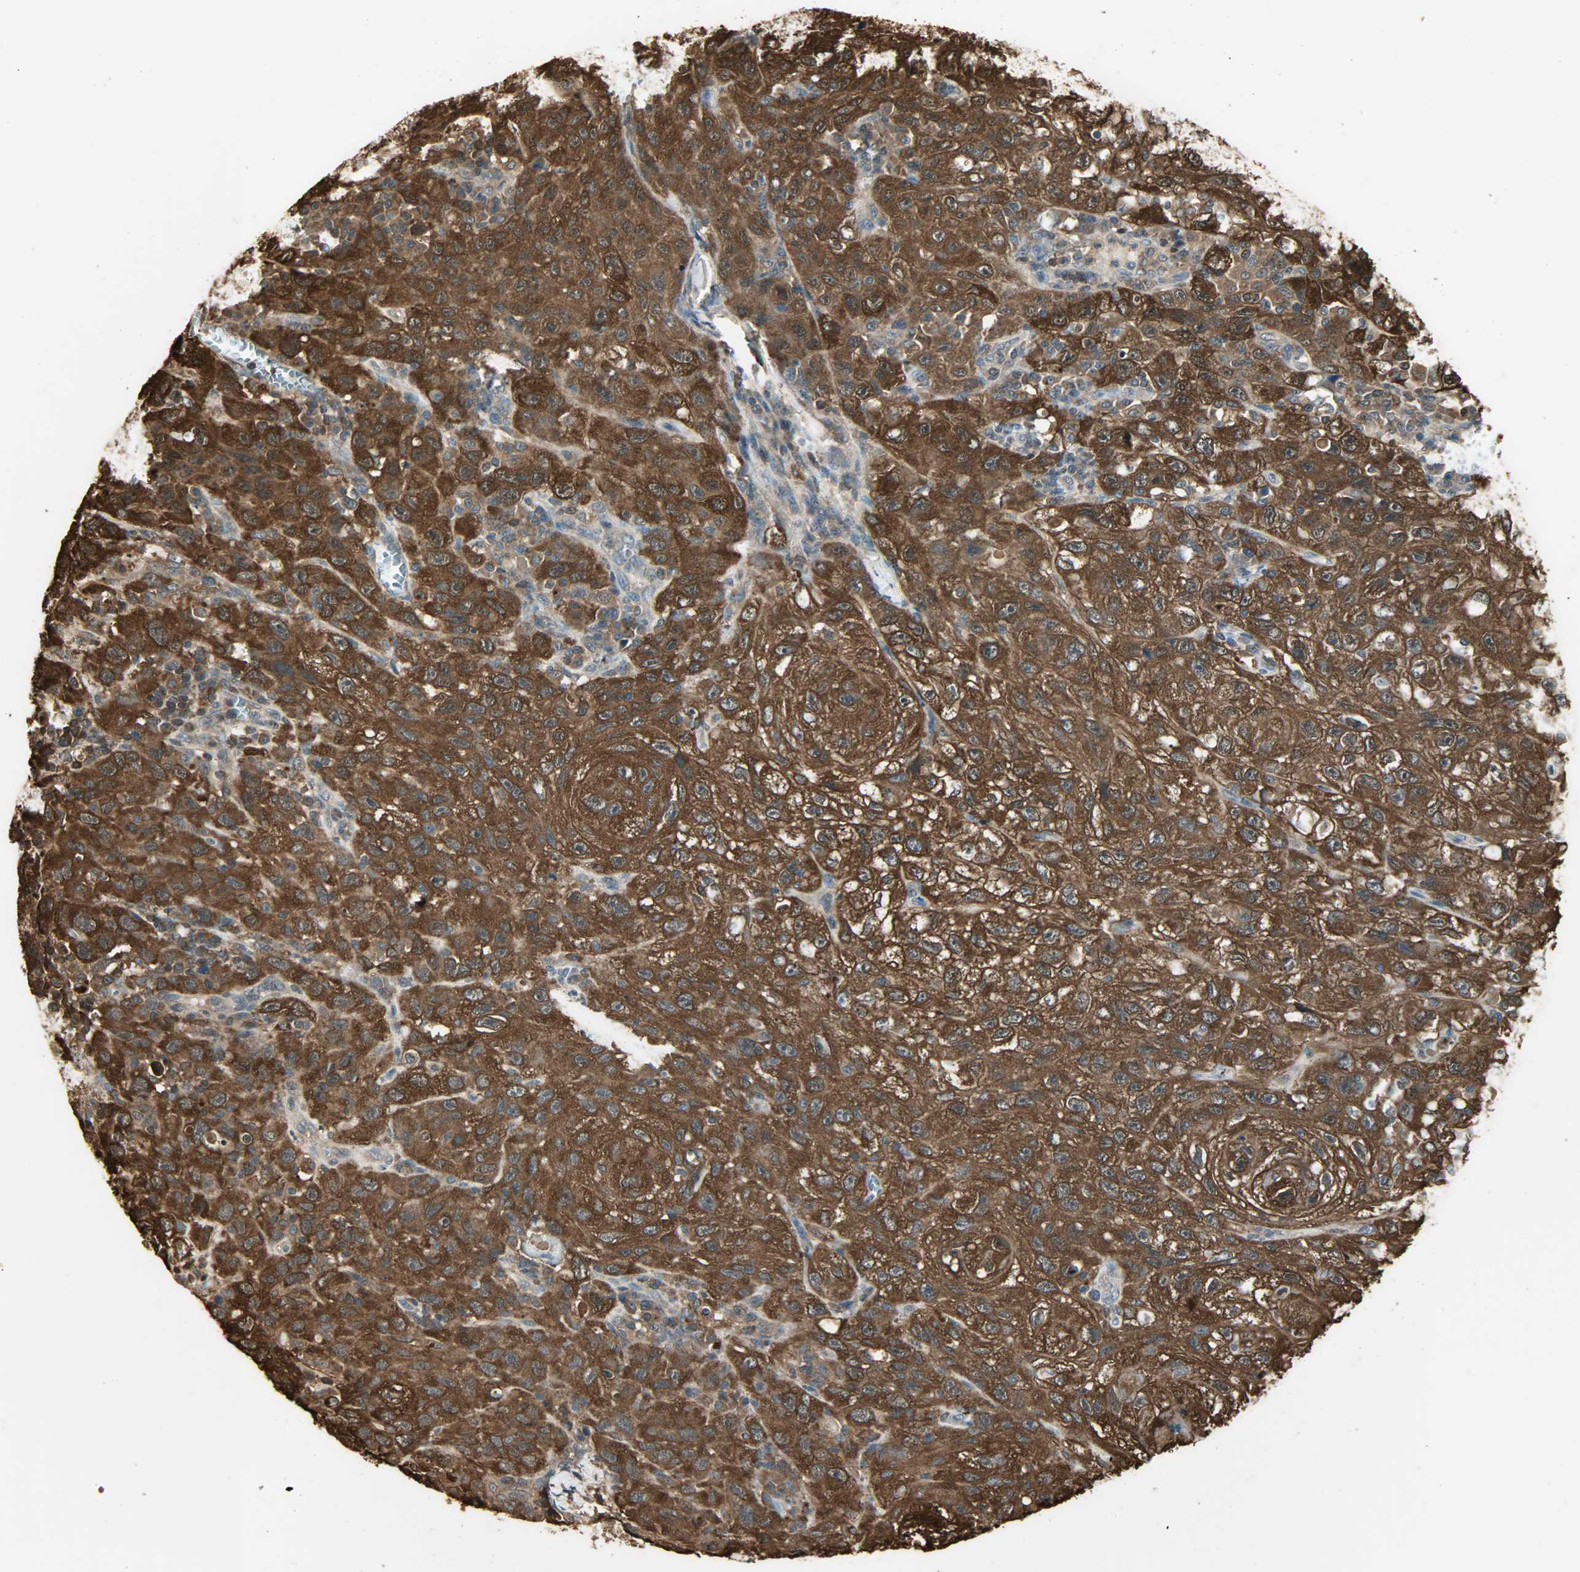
{"staining": {"intensity": "strong", "quantity": ">75%", "location": "cytoplasmic/membranous,nuclear"}, "tissue": "skin cancer", "cell_type": "Tumor cells", "image_type": "cancer", "snomed": [{"axis": "morphology", "description": "Squamous cell carcinoma, NOS"}, {"axis": "topography", "description": "Skin"}], "caption": "The photomicrograph displays staining of skin squamous cell carcinoma, revealing strong cytoplasmic/membranous and nuclear protein expression (brown color) within tumor cells. The staining was performed using DAB (3,3'-diaminobenzidine), with brown indicating positive protein expression. Nuclei are stained blue with hematoxylin.", "gene": "YWHAZ", "patient": {"sex": "male", "age": 75}}